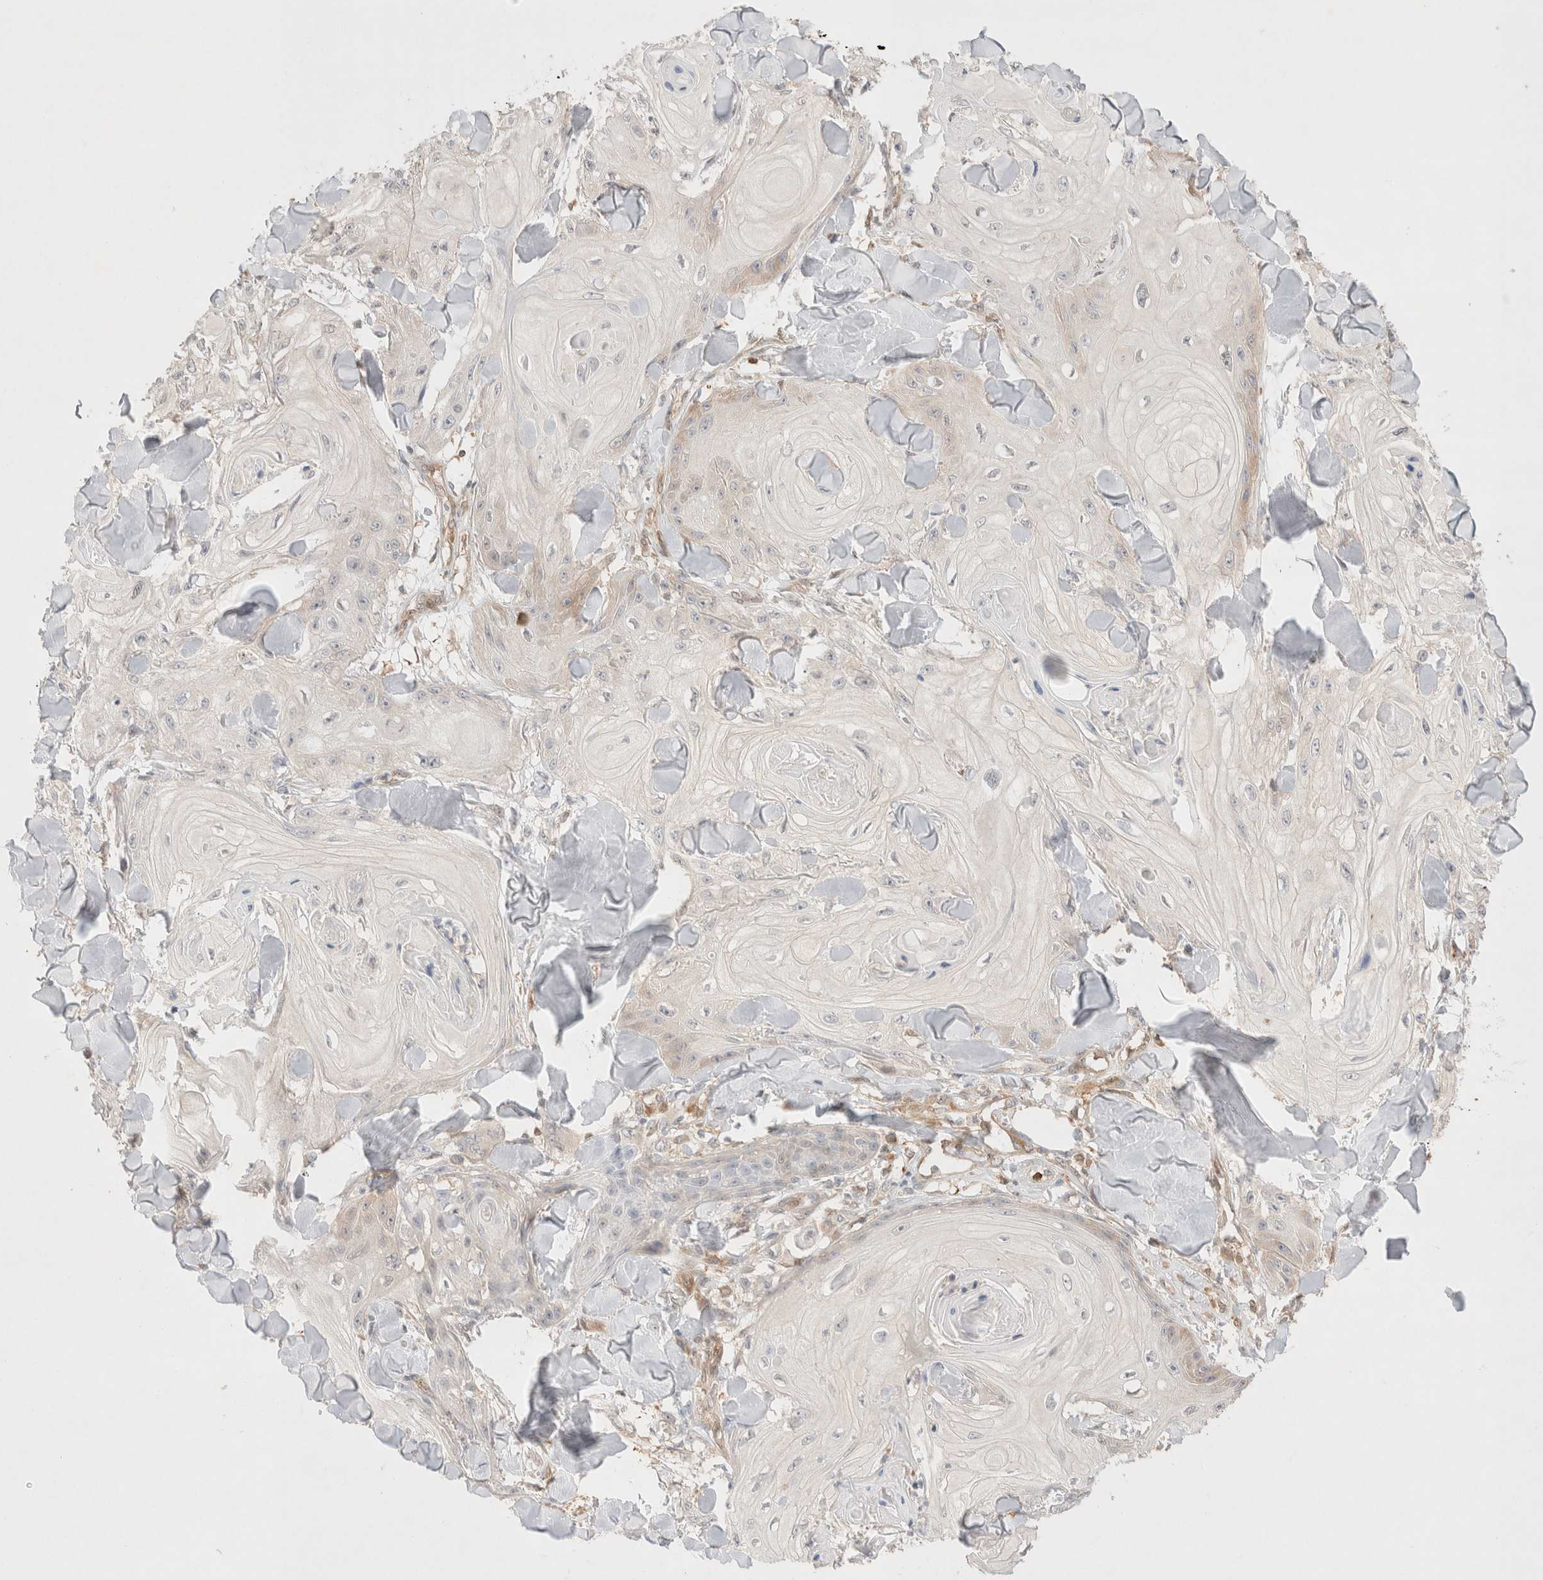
{"staining": {"intensity": "negative", "quantity": "none", "location": "none"}, "tissue": "skin cancer", "cell_type": "Tumor cells", "image_type": "cancer", "snomed": [{"axis": "morphology", "description": "Squamous cell carcinoma, NOS"}, {"axis": "topography", "description": "Skin"}], "caption": "Tumor cells show no significant staining in skin squamous cell carcinoma.", "gene": "STARD10", "patient": {"sex": "male", "age": 74}}